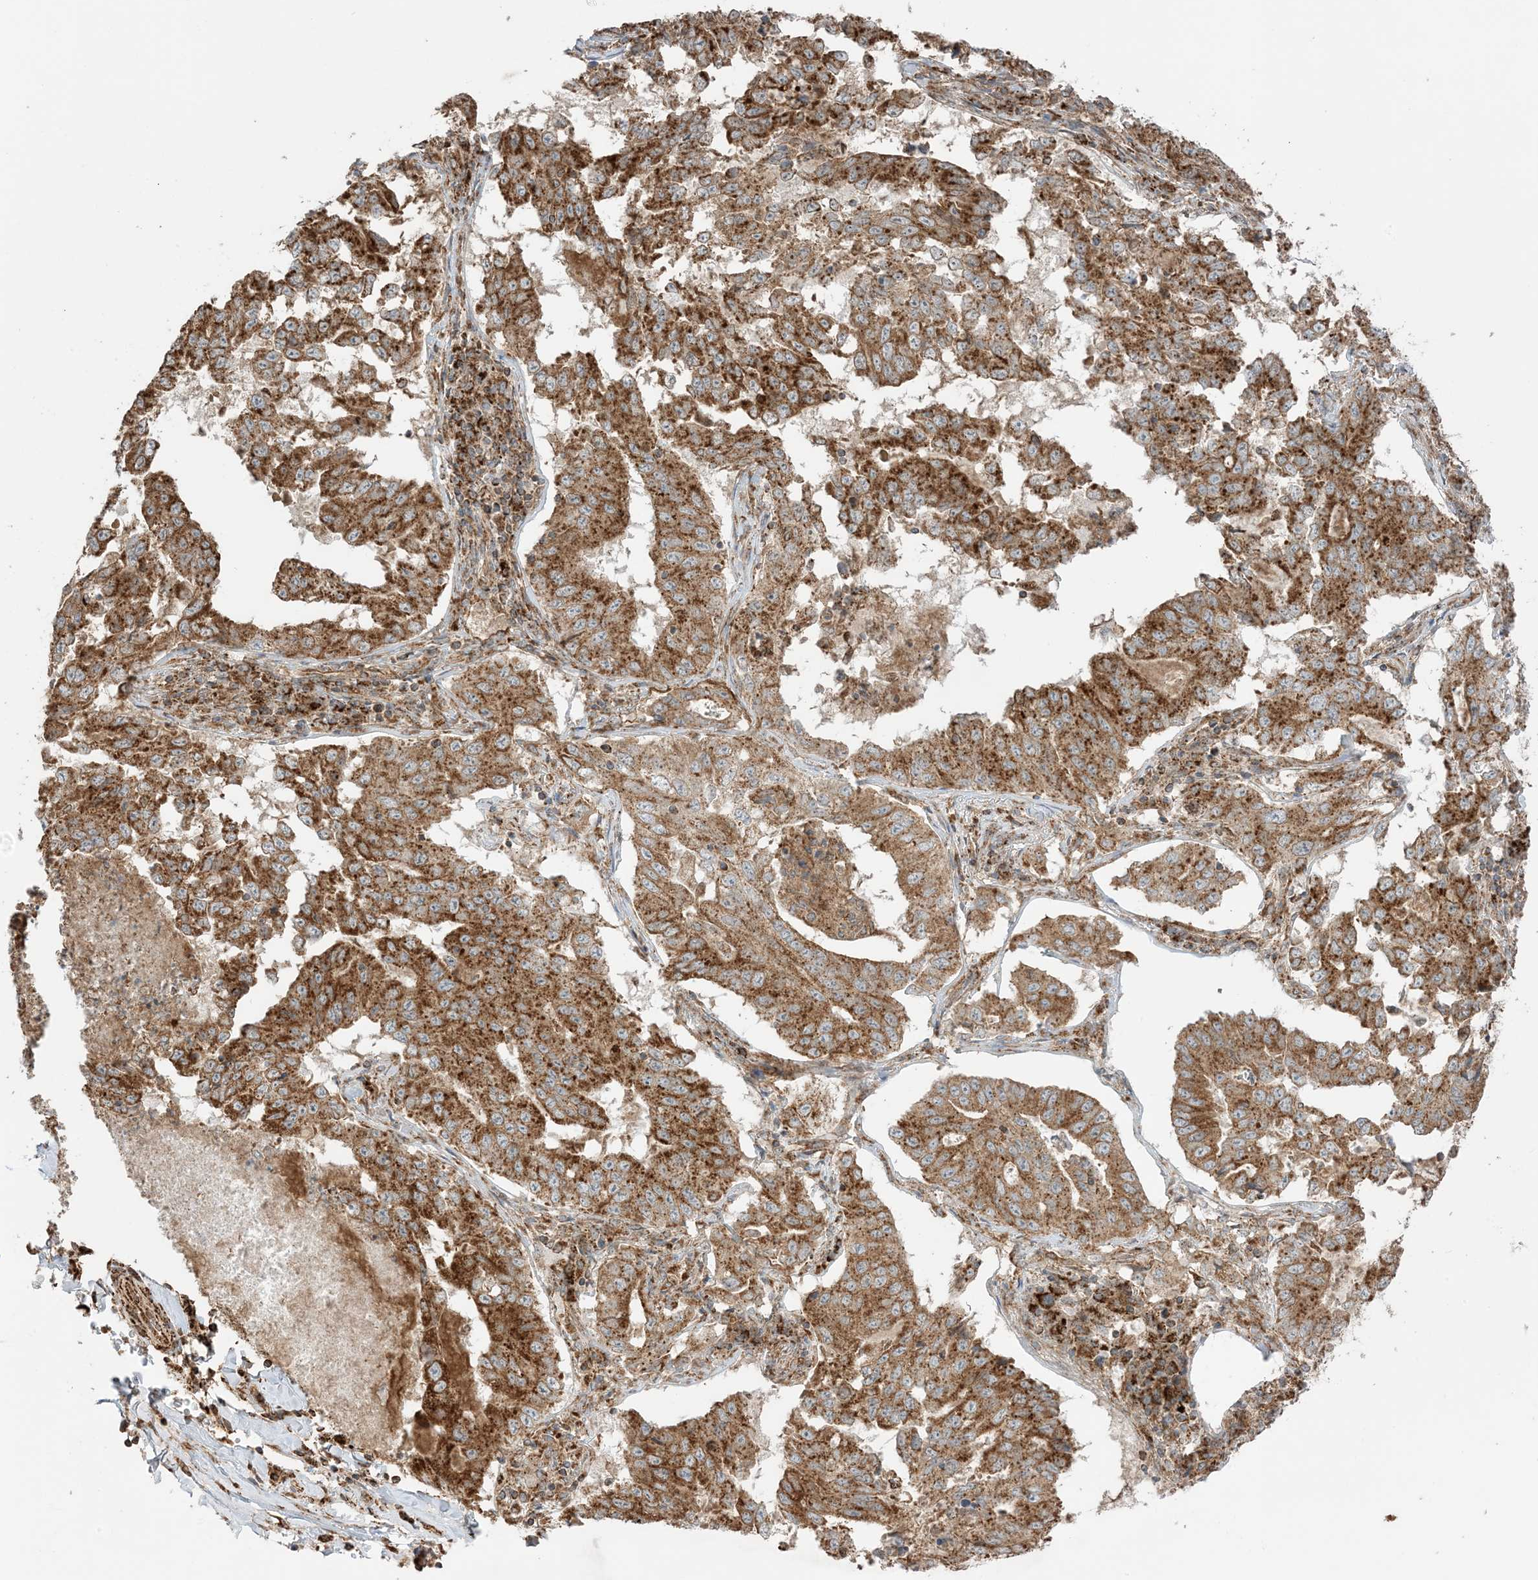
{"staining": {"intensity": "strong", "quantity": ">75%", "location": "cytoplasmic/membranous"}, "tissue": "lung cancer", "cell_type": "Tumor cells", "image_type": "cancer", "snomed": [{"axis": "morphology", "description": "Adenocarcinoma, NOS"}, {"axis": "topography", "description": "Lung"}], "caption": "Lung cancer stained with a protein marker demonstrates strong staining in tumor cells.", "gene": "N4BP3", "patient": {"sex": "female", "age": 51}}